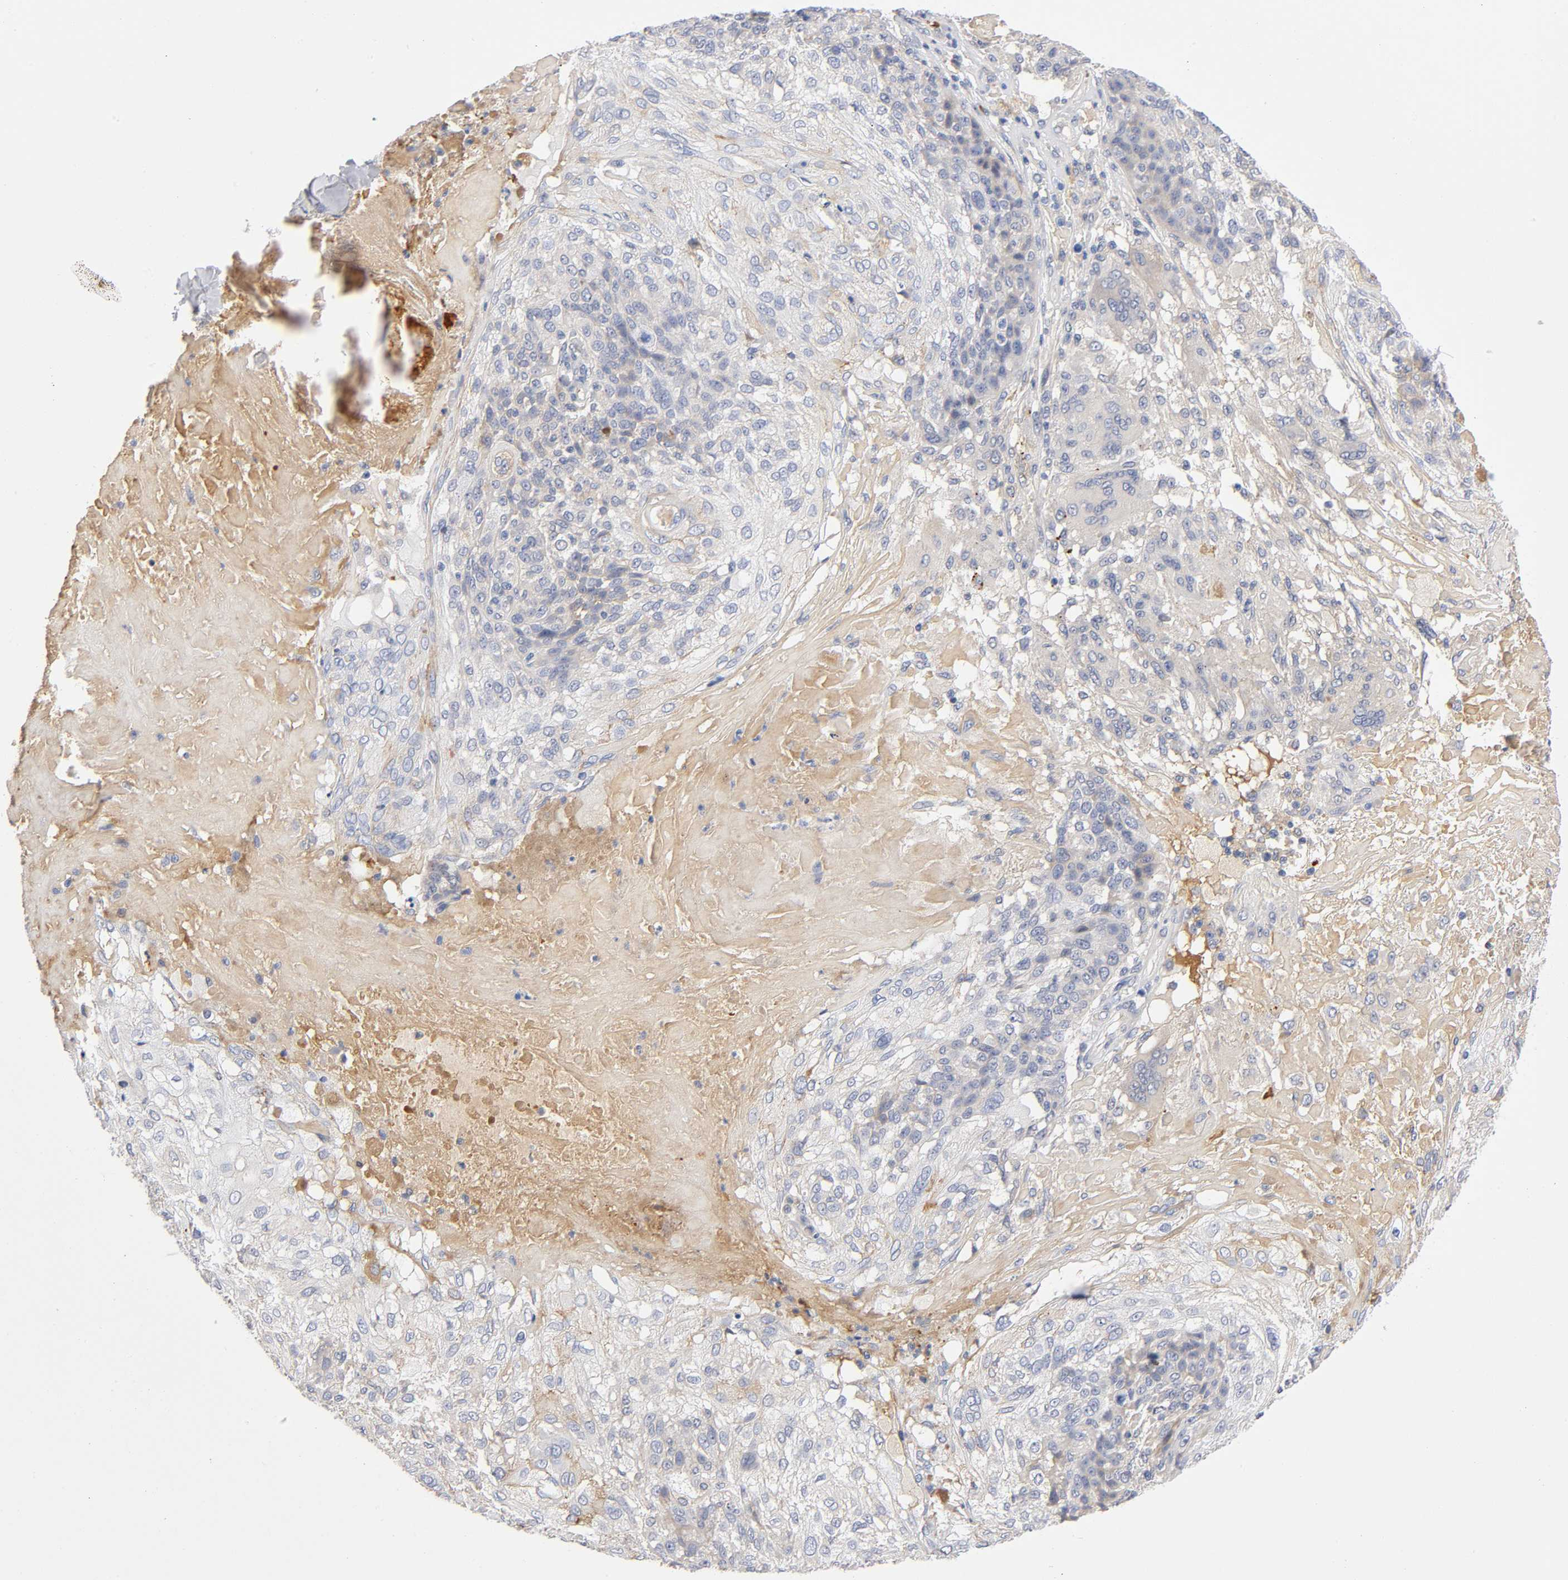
{"staining": {"intensity": "weak", "quantity": ">75%", "location": "cytoplasmic/membranous"}, "tissue": "skin cancer", "cell_type": "Tumor cells", "image_type": "cancer", "snomed": [{"axis": "morphology", "description": "Normal tissue, NOS"}, {"axis": "morphology", "description": "Squamous cell carcinoma, NOS"}, {"axis": "topography", "description": "Skin"}], "caption": "Protein expression analysis of human squamous cell carcinoma (skin) reveals weak cytoplasmic/membranous staining in about >75% of tumor cells.", "gene": "NOVA1", "patient": {"sex": "female", "age": 83}}